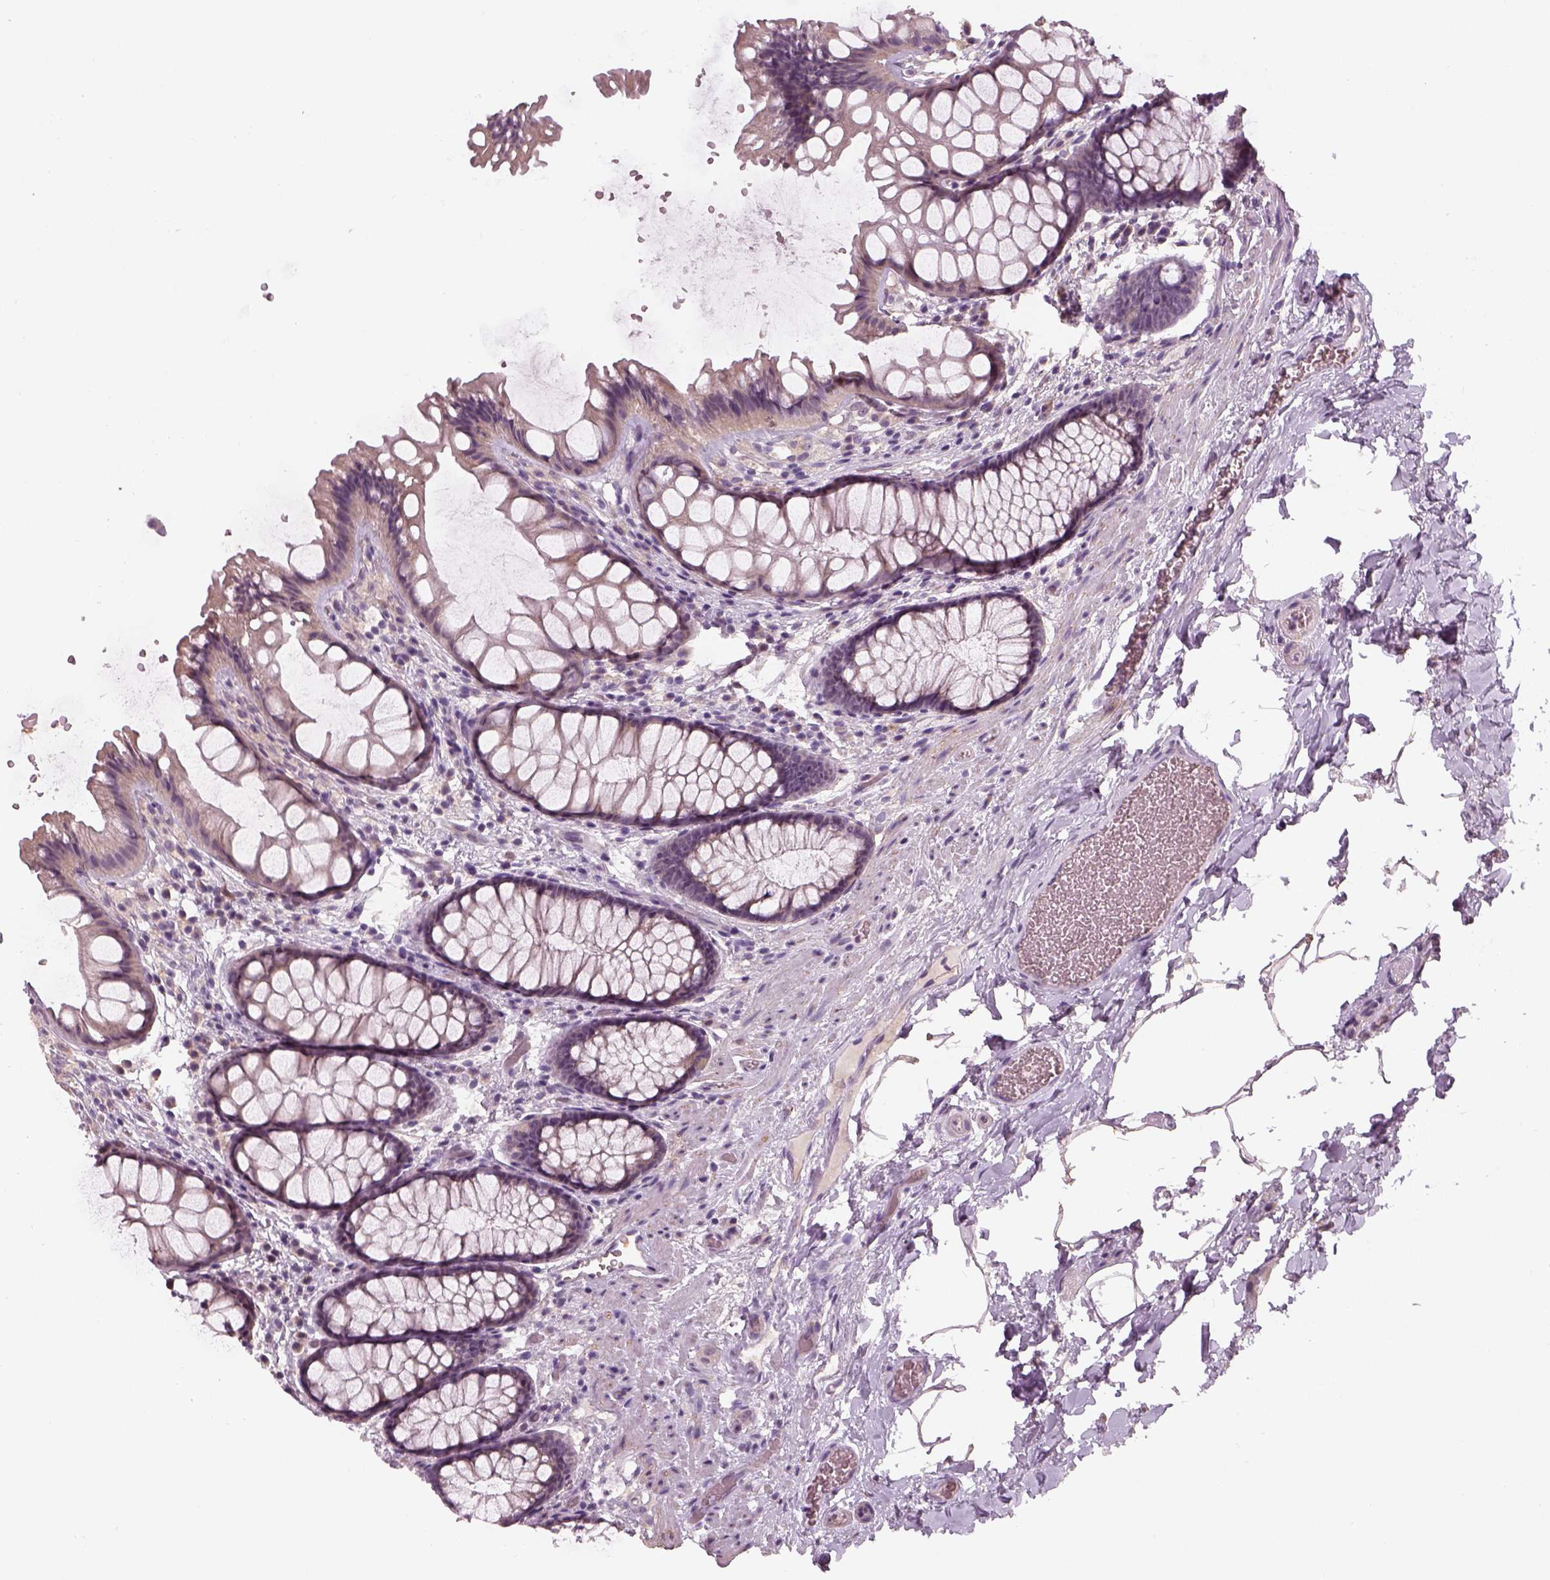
{"staining": {"intensity": "weak", "quantity": "<25%", "location": "cytoplasmic/membranous"}, "tissue": "rectum", "cell_type": "Glandular cells", "image_type": "normal", "snomed": [{"axis": "morphology", "description": "Normal tissue, NOS"}, {"axis": "topography", "description": "Rectum"}], "caption": "Immunohistochemical staining of normal rectum demonstrates no significant positivity in glandular cells.", "gene": "GDNF", "patient": {"sex": "female", "age": 62}}